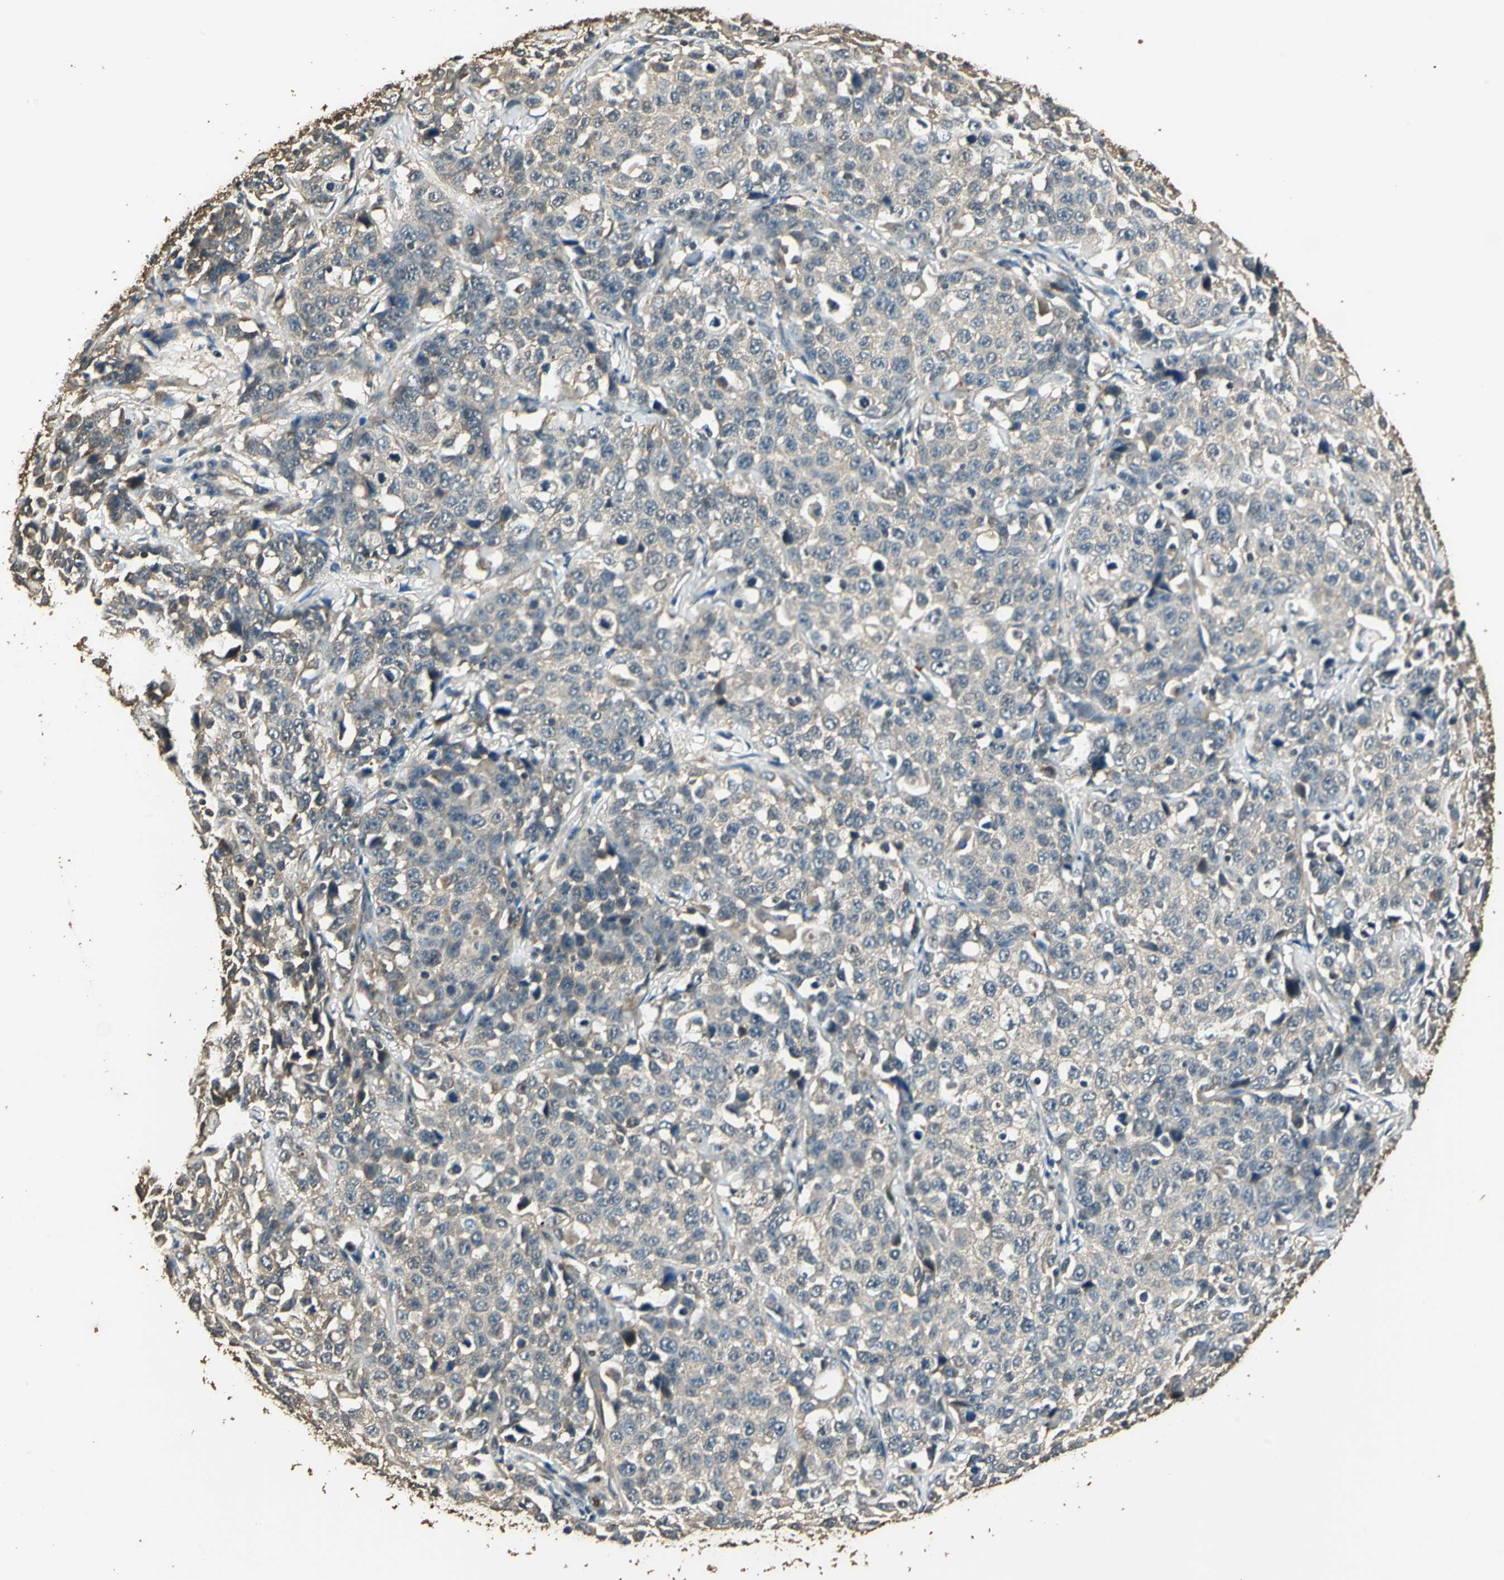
{"staining": {"intensity": "weak", "quantity": ">75%", "location": "cytoplasmic/membranous"}, "tissue": "stomach cancer", "cell_type": "Tumor cells", "image_type": "cancer", "snomed": [{"axis": "morphology", "description": "Normal tissue, NOS"}, {"axis": "morphology", "description": "Adenocarcinoma, NOS"}, {"axis": "topography", "description": "Stomach"}], "caption": "Immunohistochemical staining of stomach cancer exhibits low levels of weak cytoplasmic/membranous protein positivity in about >75% of tumor cells.", "gene": "TMPRSS4", "patient": {"sex": "male", "age": 48}}